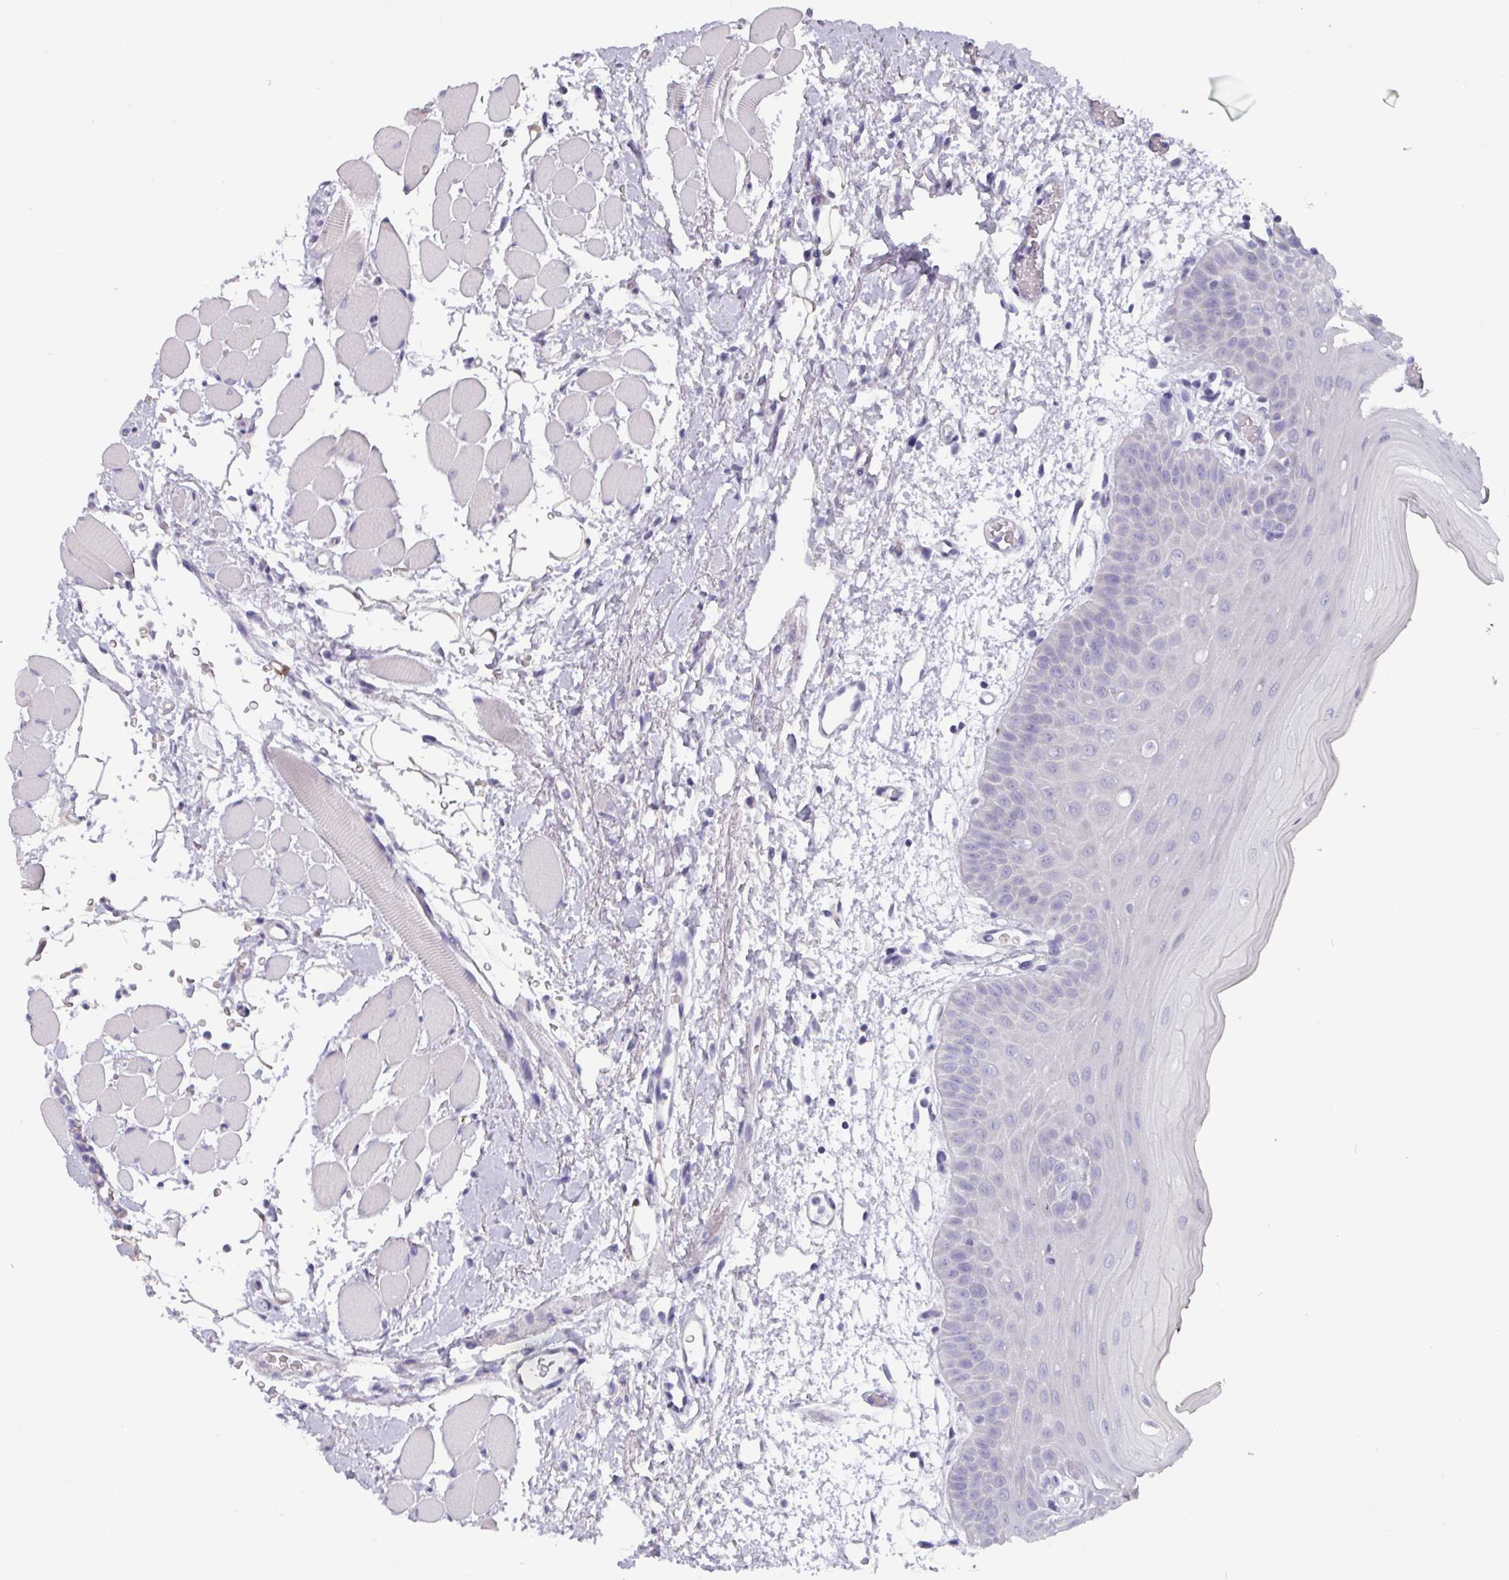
{"staining": {"intensity": "negative", "quantity": "none", "location": "none"}, "tissue": "oral mucosa", "cell_type": "Squamous epithelial cells", "image_type": "normal", "snomed": [{"axis": "morphology", "description": "Normal tissue, NOS"}, {"axis": "topography", "description": "Oral tissue"}, {"axis": "topography", "description": "Tounge, NOS"}], "caption": "Immunohistochemistry image of benign oral mucosa: human oral mucosa stained with DAB (3,3'-diaminobenzidine) reveals no significant protein expression in squamous epithelial cells. (DAB (3,3'-diaminobenzidine) IHC visualized using brightfield microscopy, high magnification).", "gene": "DEFB115", "patient": {"sex": "female", "age": 59}}